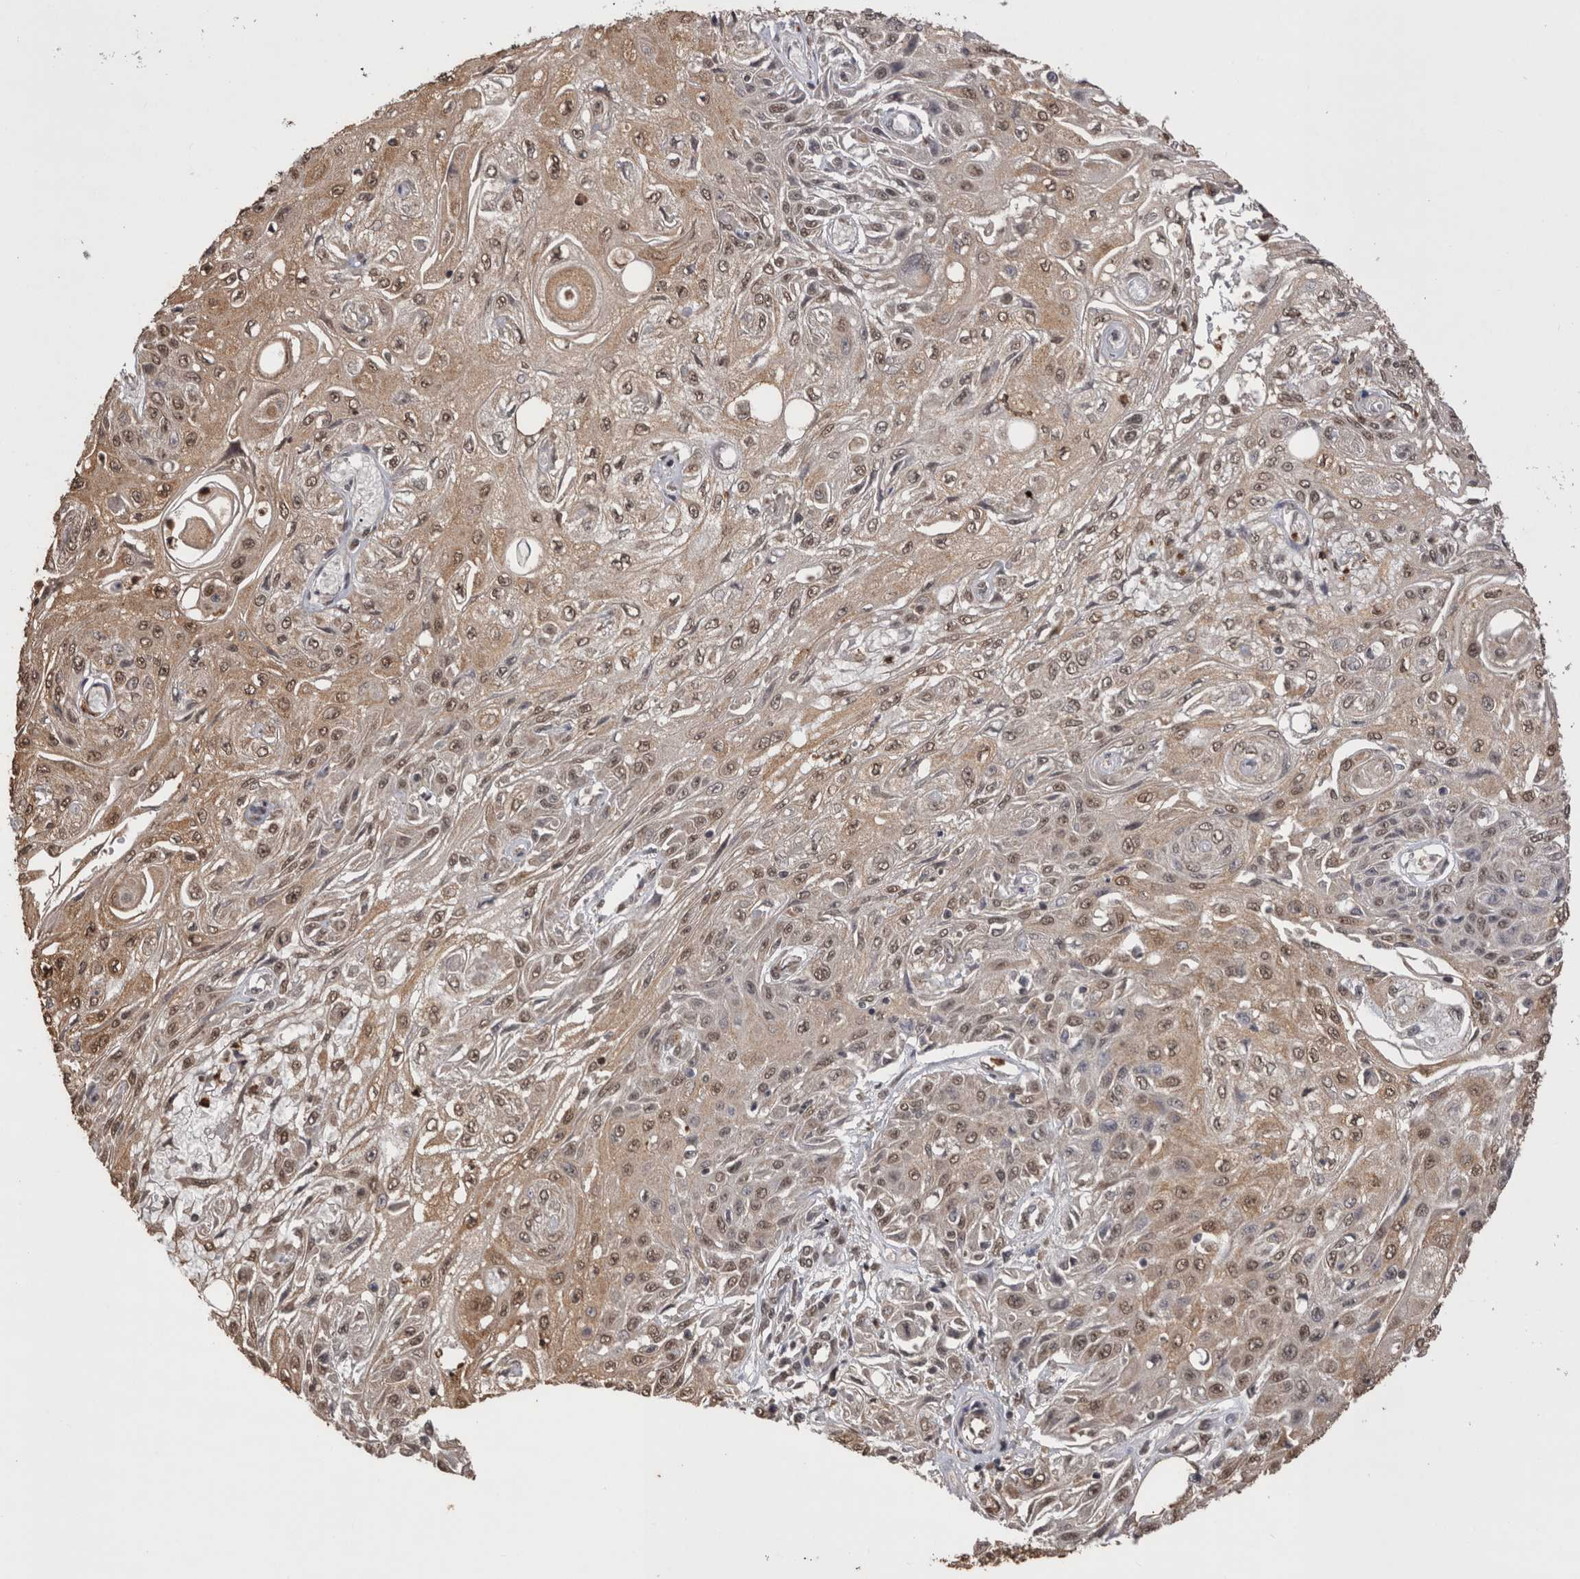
{"staining": {"intensity": "weak", "quantity": ">75%", "location": "cytoplasmic/membranous,nuclear"}, "tissue": "skin cancer", "cell_type": "Tumor cells", "image_type": "cancer", "snomed": [{"axis": "morphology", "description": "Squamous cell carcinoma, NOS"}, {"axis": "morphology", "description": "Squamous cell carcinoma, metastatic, NOS"}, {"axis": "topography", "description": "Skin"}, {"axis": "topography", "description": "Lymph node"}], "caption": "Immunohistochemistry staining of skin cancer (squamous cell carcinoma), which exhibits low levels of weak cytoplasmic/membranous and nuclear expression in approximately >75% of tumor cells indicating weak cytoplasmic/membranous and nuclear protein positivity. The staining was performed using DAB (3,3'-diaminobenzidine) (brown) for protein detection and nuclei were counterstained in hematoxylin (blue).", "gene": "GRK5", "patient": {"sex": "male", "age": 75}}